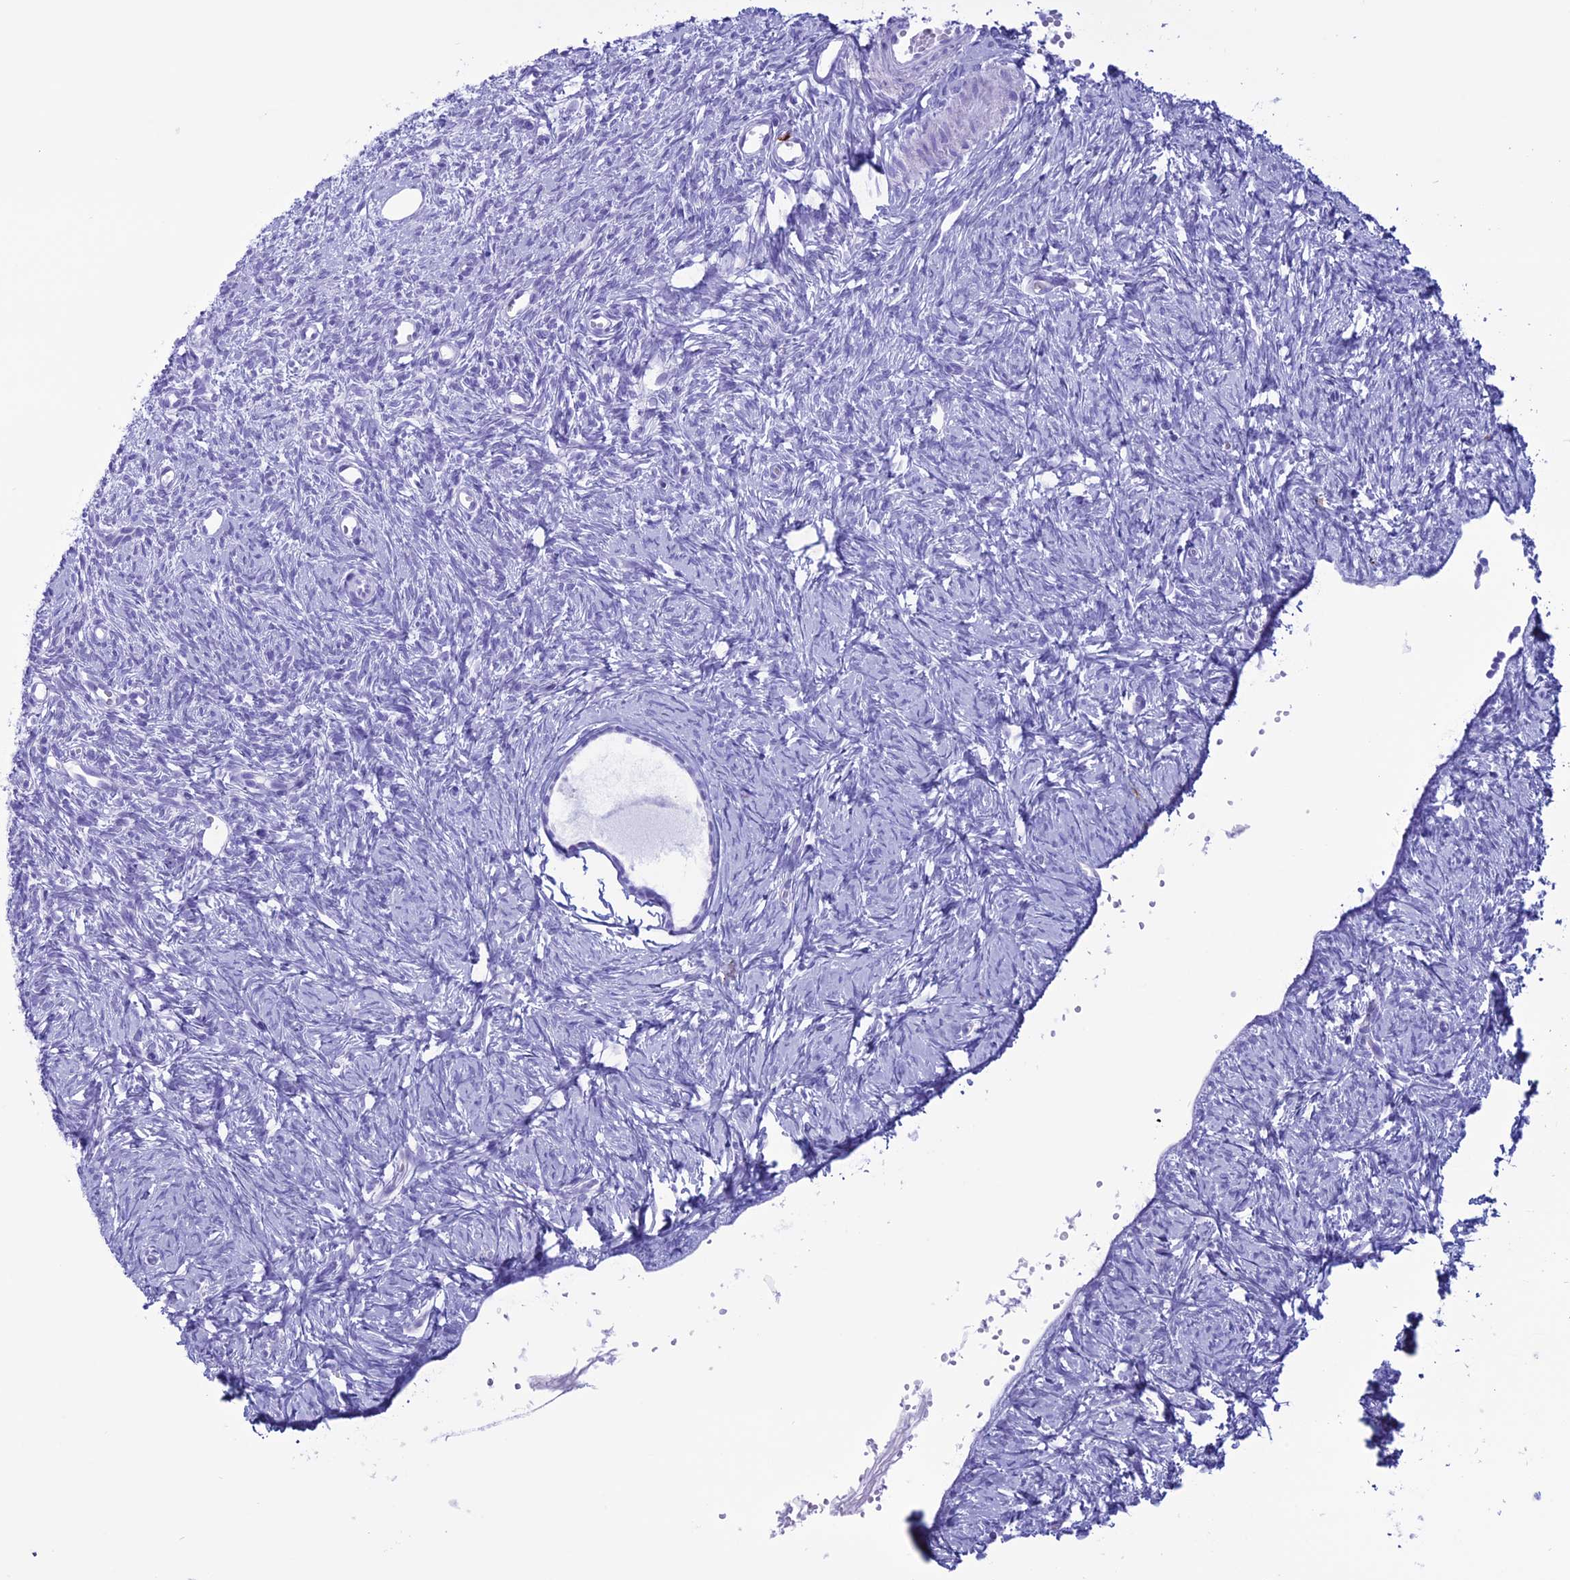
{"staining": {"intensity": "negative", "quantity": "none", "location": "none"}, "tissue": "ovary", "cell_type": "Follicle cells", "image_type": "normal", "snomed": [{"axis": "morphology", "description": "Normal tissue, NOS"}, {"axis": "topography", "description": "Ovary"}], "caption": "Protein analysis of benign ovary demonstrates no significant positivity in follicle cells.", "gene": "MZB1", "patient": {"sex": "female", "age": 51}}